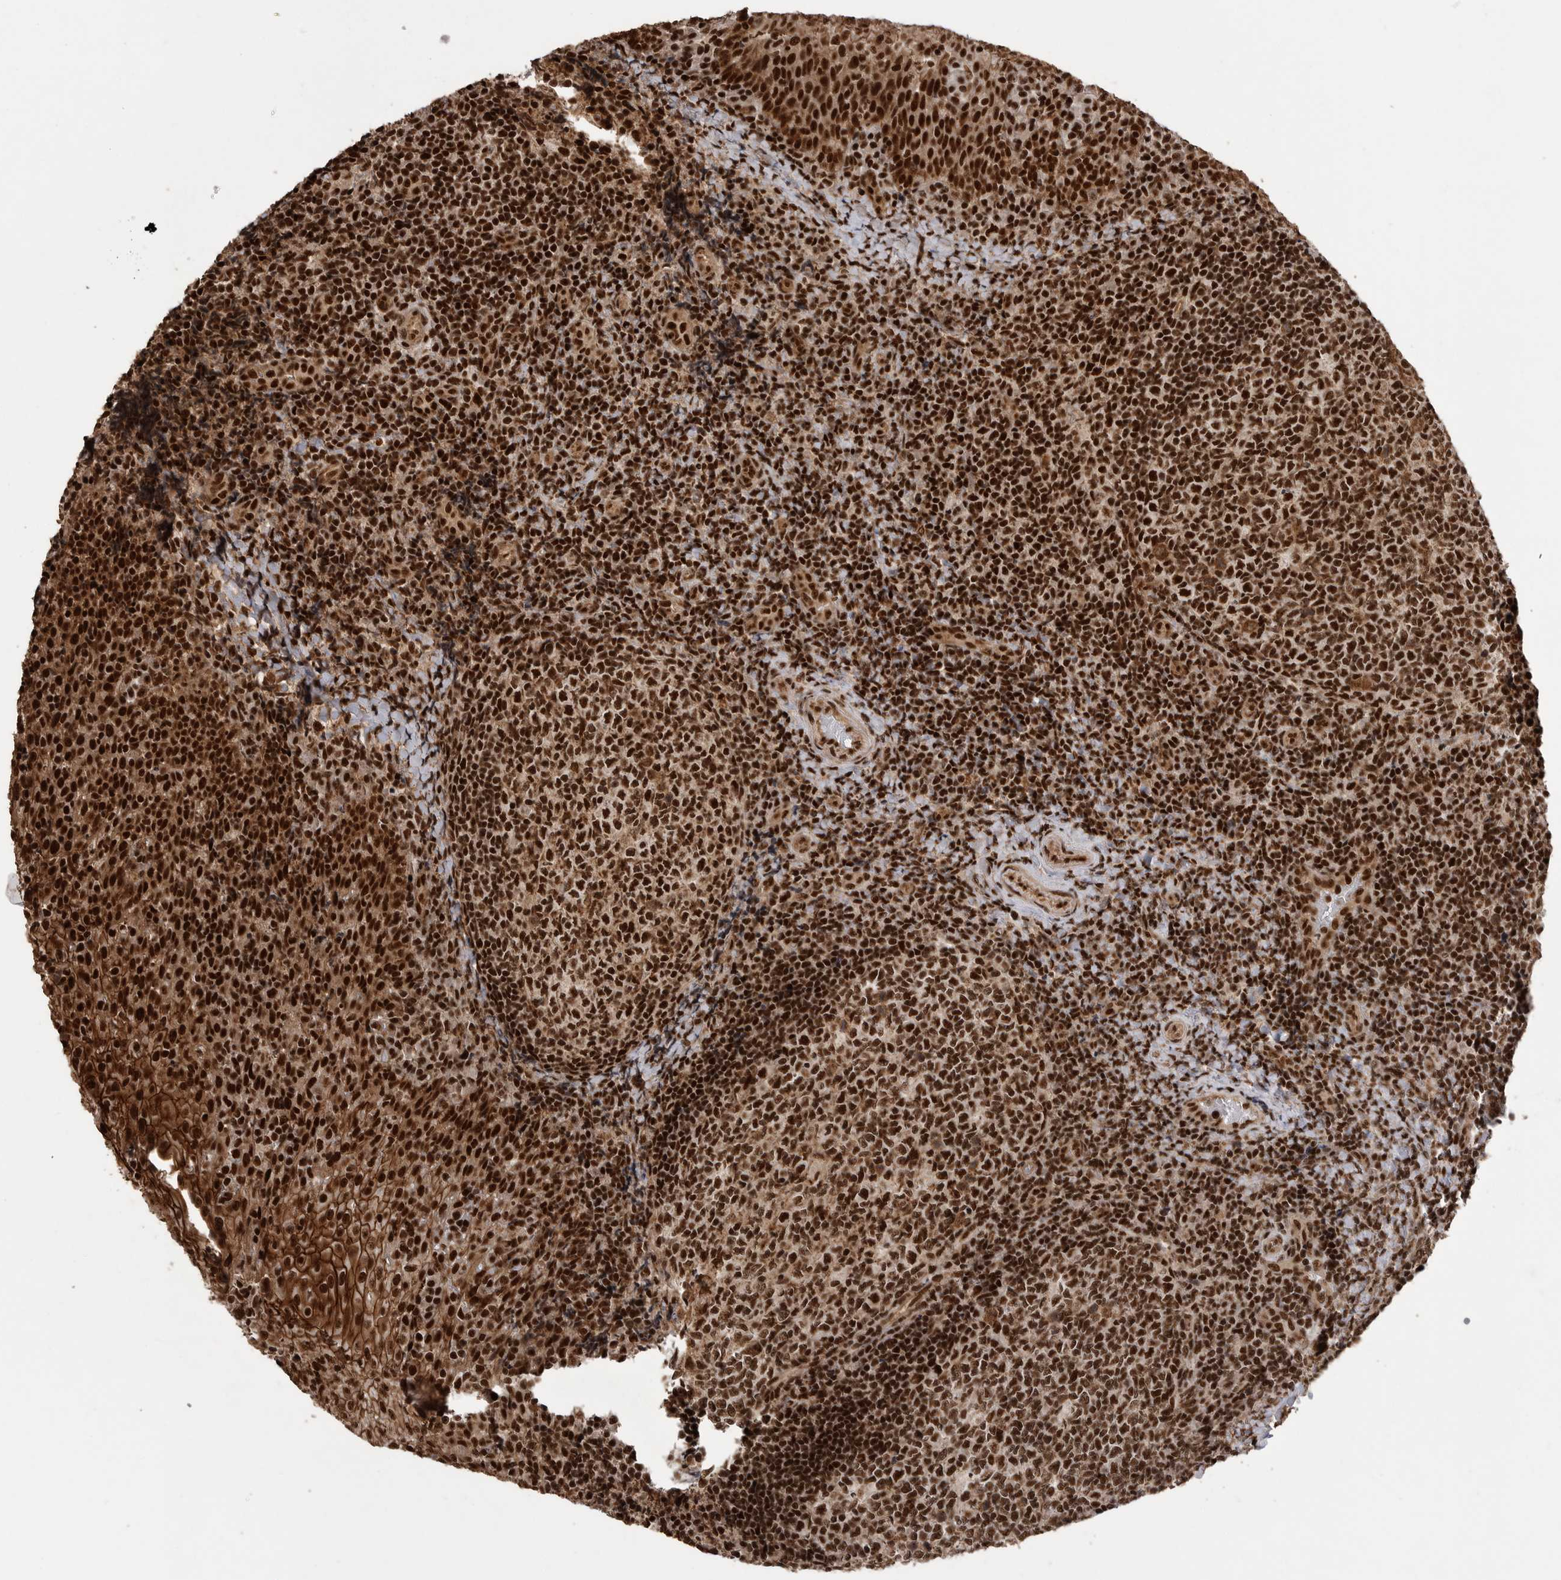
{"staining": {"intensity": "strong", "quantity": ">75%", "location": "nuclear"}, "tissue": "tonsil", "cell_type": "Germinal center cells", "image_type": "normal", "snomed": [{"axis": "morphology", "description": "Normal tissue, NOS"}, {"axis": "topography", "description": "Tonsil"}], "caption": "Unremarkable tonsil was stained to show a protein in brown. There is high levels of strong nuclear expression in approximately >75% of germinal center cells.", "gene": "PPP1R8", "patient": {"sex": "female", "age": 19}}